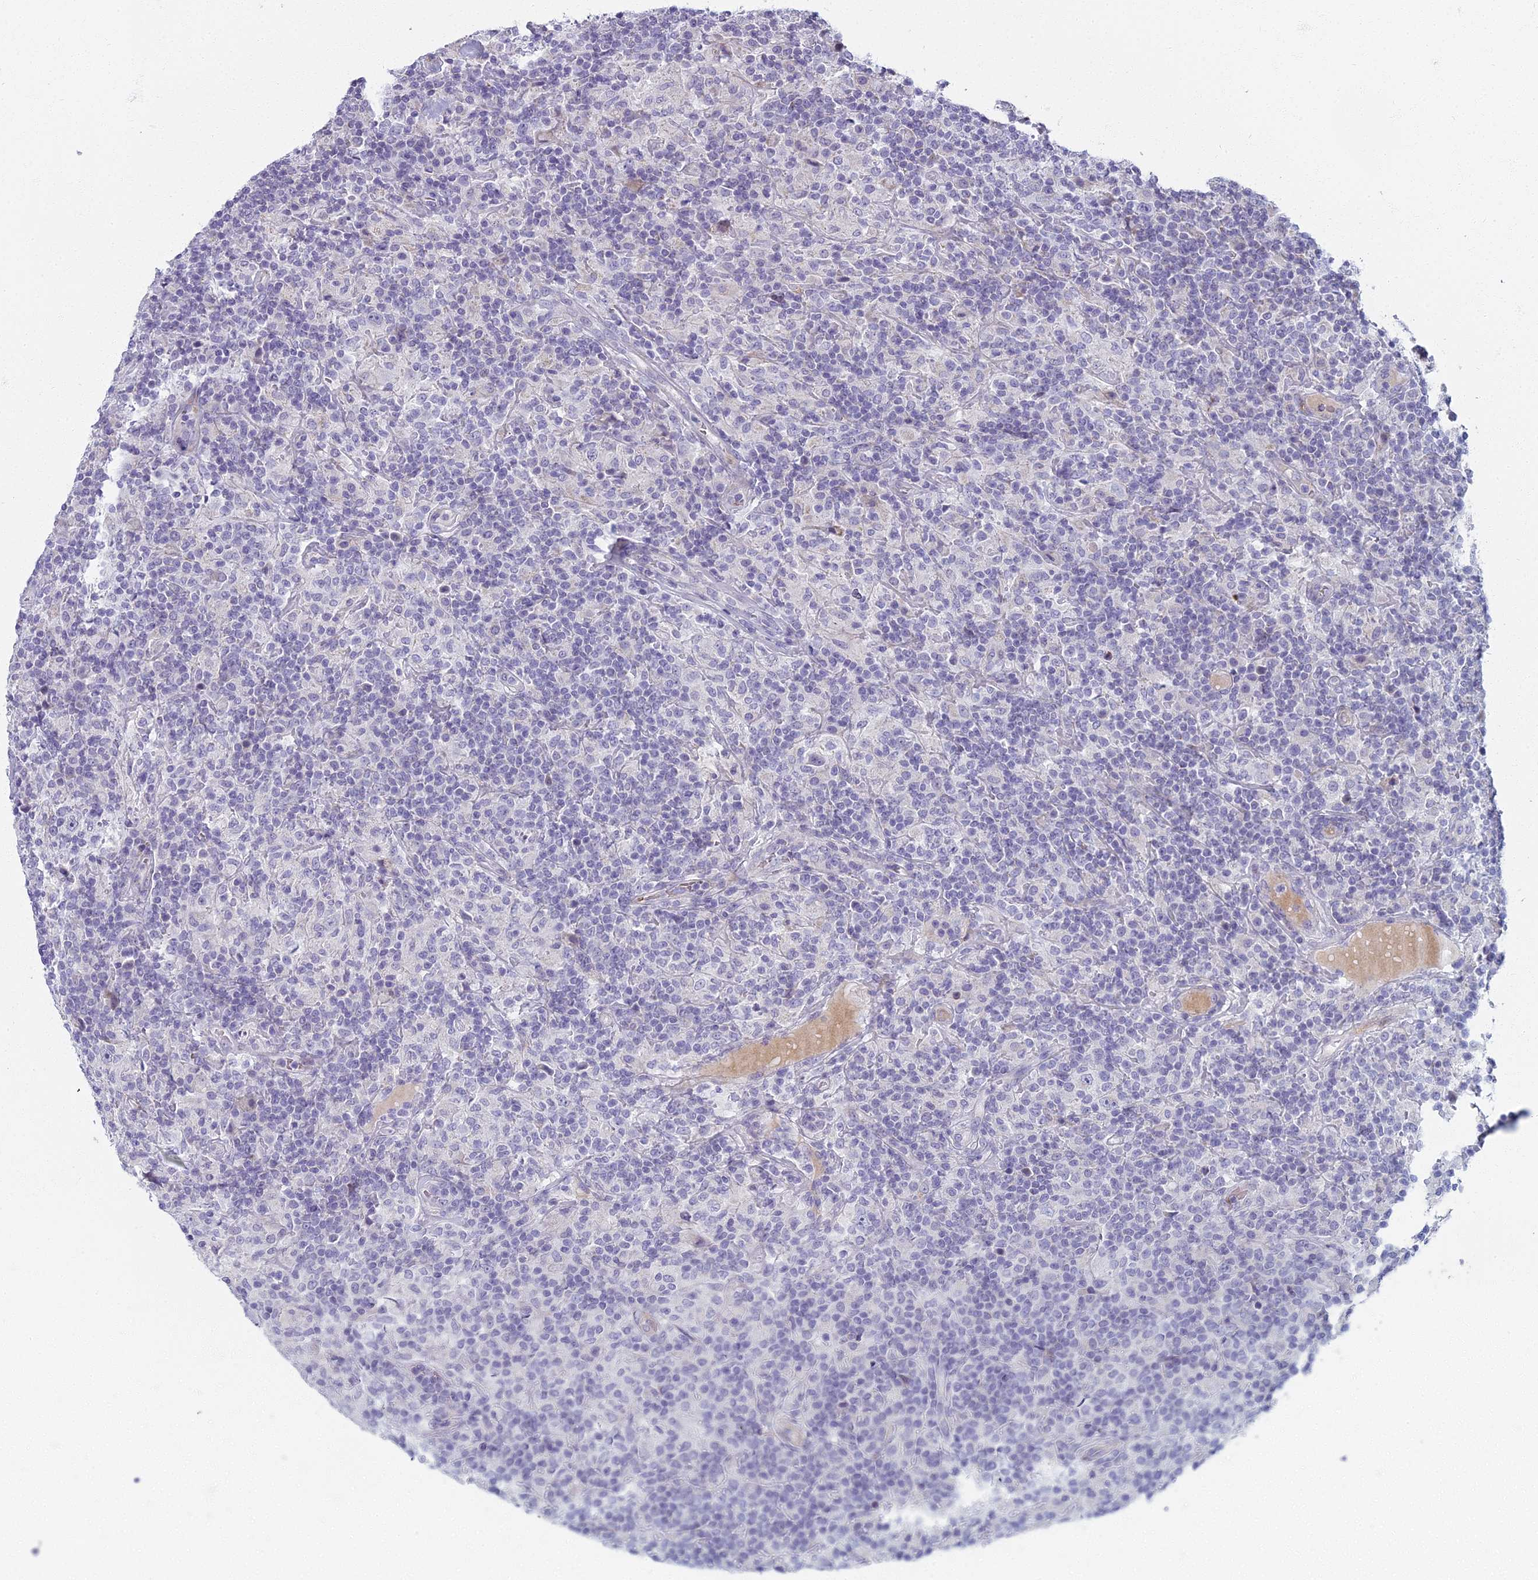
{"staining": {"intensity": "negative", "quantity": "none", "location": "none"}, "tissue": "lymphoma", "cell_type": "Tumor cells", "image_type": "cancer", "snomed": [{"axis": "morphology", "description": "Hodgkin's disease, NOS"}, {"axis": "topography", "description": "Lymph node"}], "caption": "DAB (3,3'-diaminobenzidine) immunohistochemical staining of human lymphoma shows no significant staining in tumor cells.", "gene": "ARL15", "patient": {"sex": "male", "age": 70}}